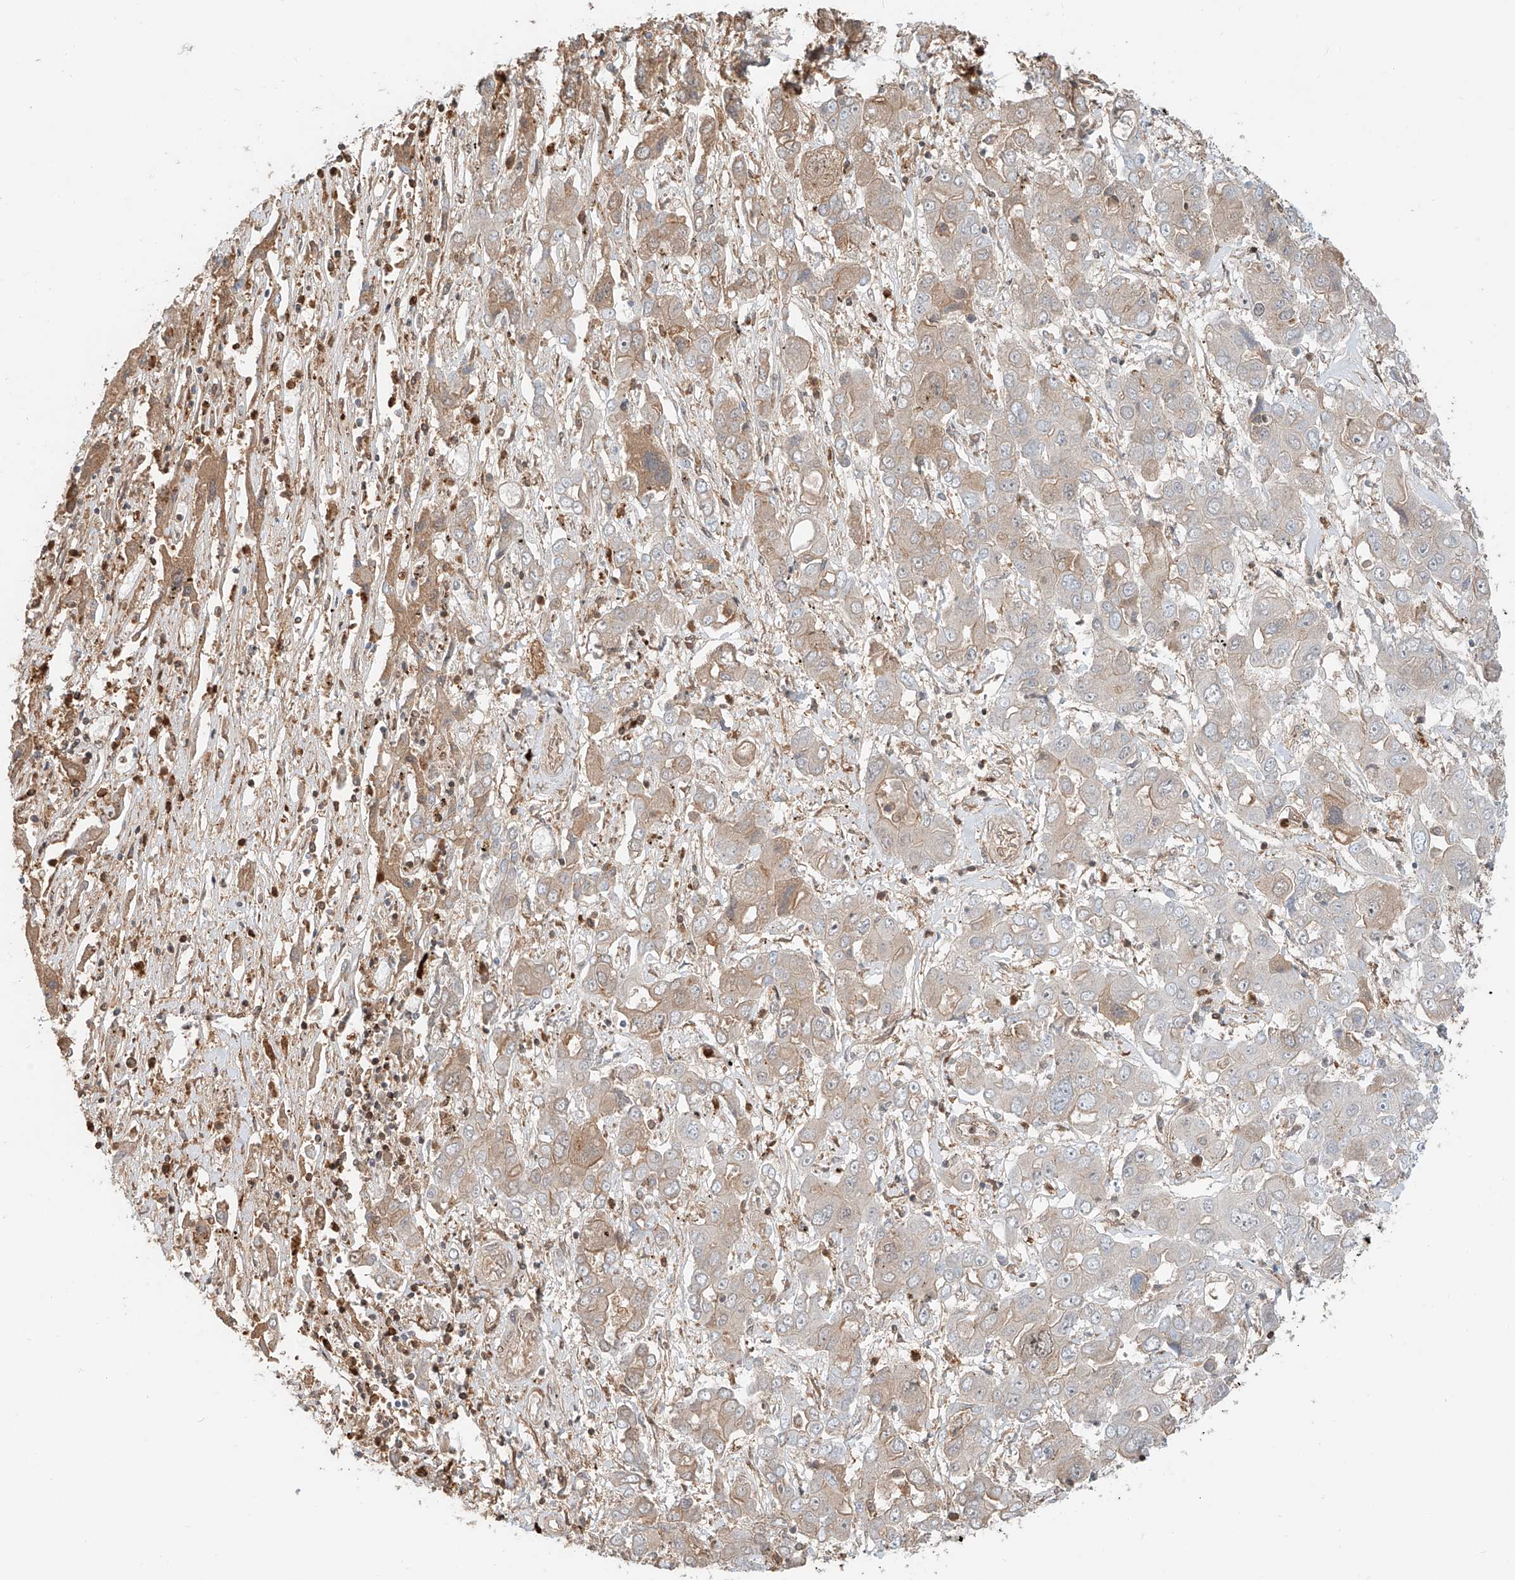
{"staining": {"intensity": "weak", "quantity": "25%-75%", "location": "cytoplasmic/membranous"}, "tissue": "liver cancer", "cell_type": "Tumor cells", "image_type": "cancer", "snomed": [{"axis": "morphology", "description": "Cholangiocarcinoma"}, {"axis": "topography", "description": "Liver"}], "caption": "This histopathology image shows IHC staining of human liver cancer, with low weak cytoplasmic/membranous positivity in approximately 25%-75% of tumor cells.", "gene": "CEP162", "patient": {"sex": "male", "age": 67}}